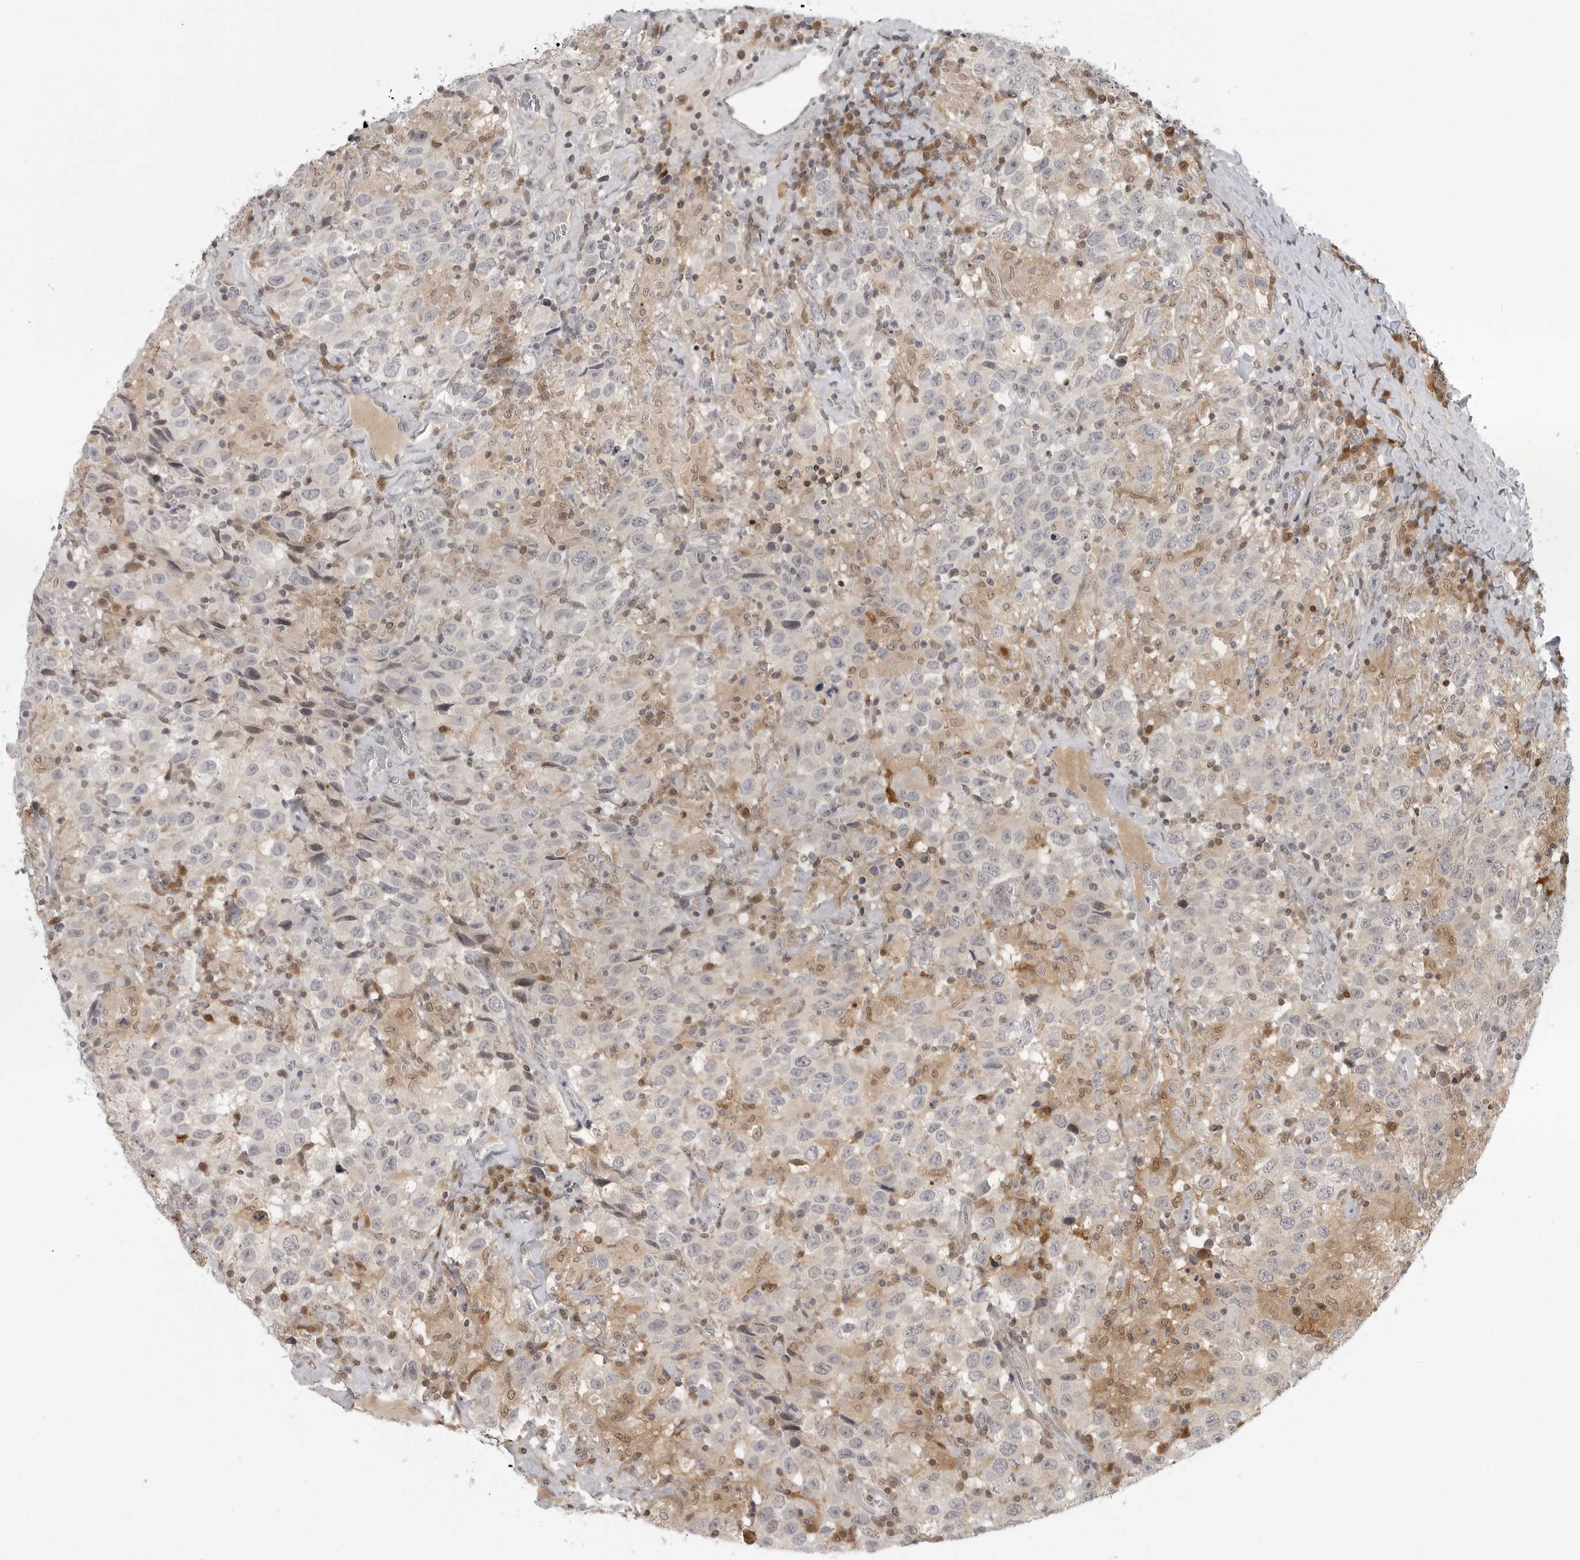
{"staining": {"intensity": "negative", "quantity": "none", "location": "none"}, "tissue": "testis cancer", "cell_type": "Tumor cells", "image_type": "cancer", "snomed": [{"axis": "morphology", "description": "Seminoma, NOS"}, {"axis": "topography", "description": "Testis"}], "caption": "This is an IHC photomicrograph of human seminoma (testis). There is no staining in tumor cells.", "gene": "CTIF", "patient": {"sex": "male", "age": 41}}